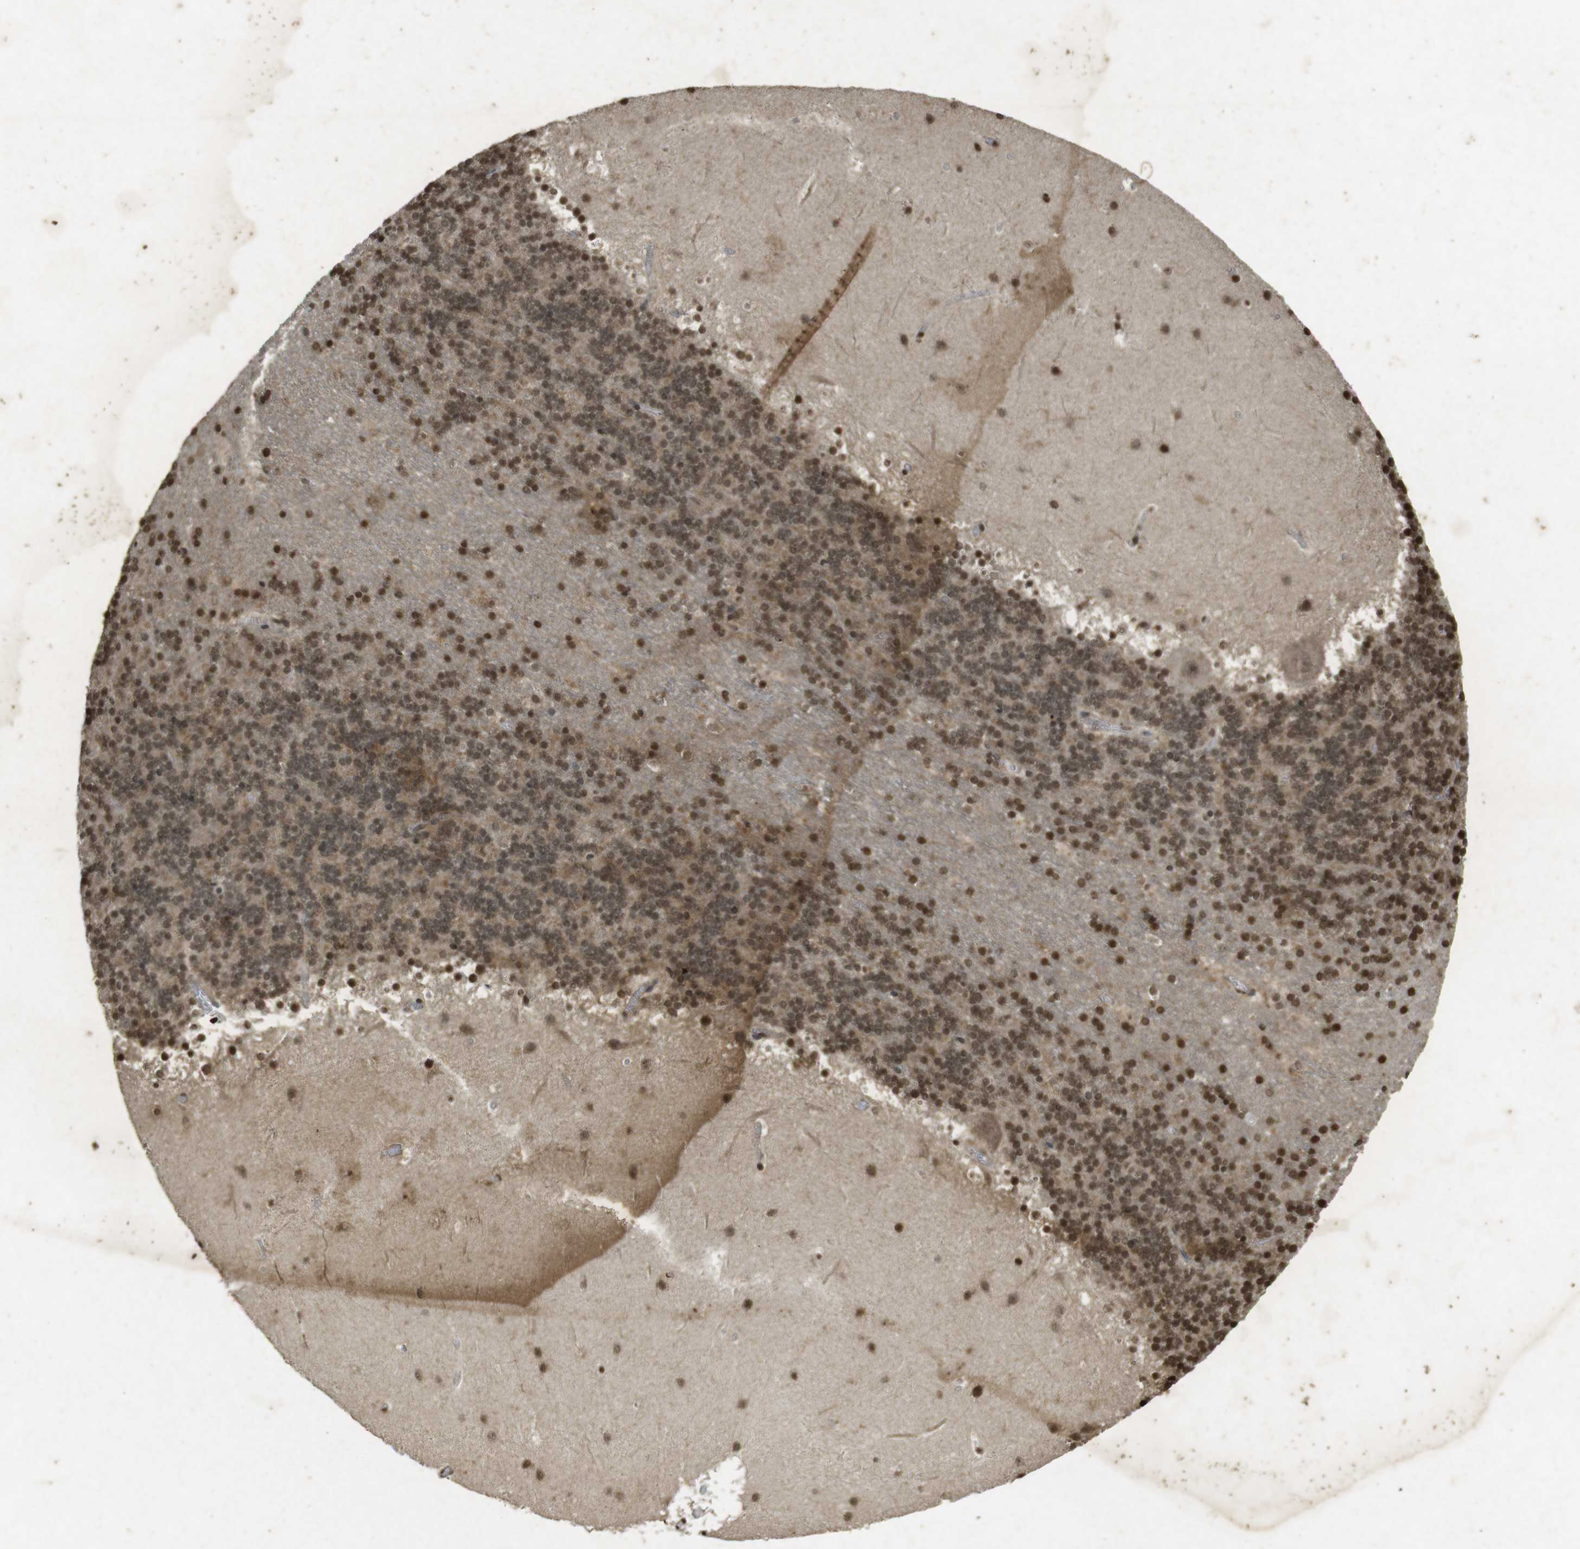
{"staining": {"intensity": "moderate", "quantity": "25%-75%", "location": "cytoplasmic/membranous,nuclear"}, "tissue": "cerebellum", "cell_type": "Cells in granular layer", "image_type": "normal", "snomed": [{"axis": "morphology", "description": "Normal tissue, NOS"}, {"axis": "topography", "description": "Cerebellum"}], "caption": "Cells in granular layer display moderate cytoplasmic/membranous,nuclear expression in about 25%-75% of cells in unremarkable cerebellum.", "gene": "ORC4", "patient": {"sex": "male", "age": 45}}